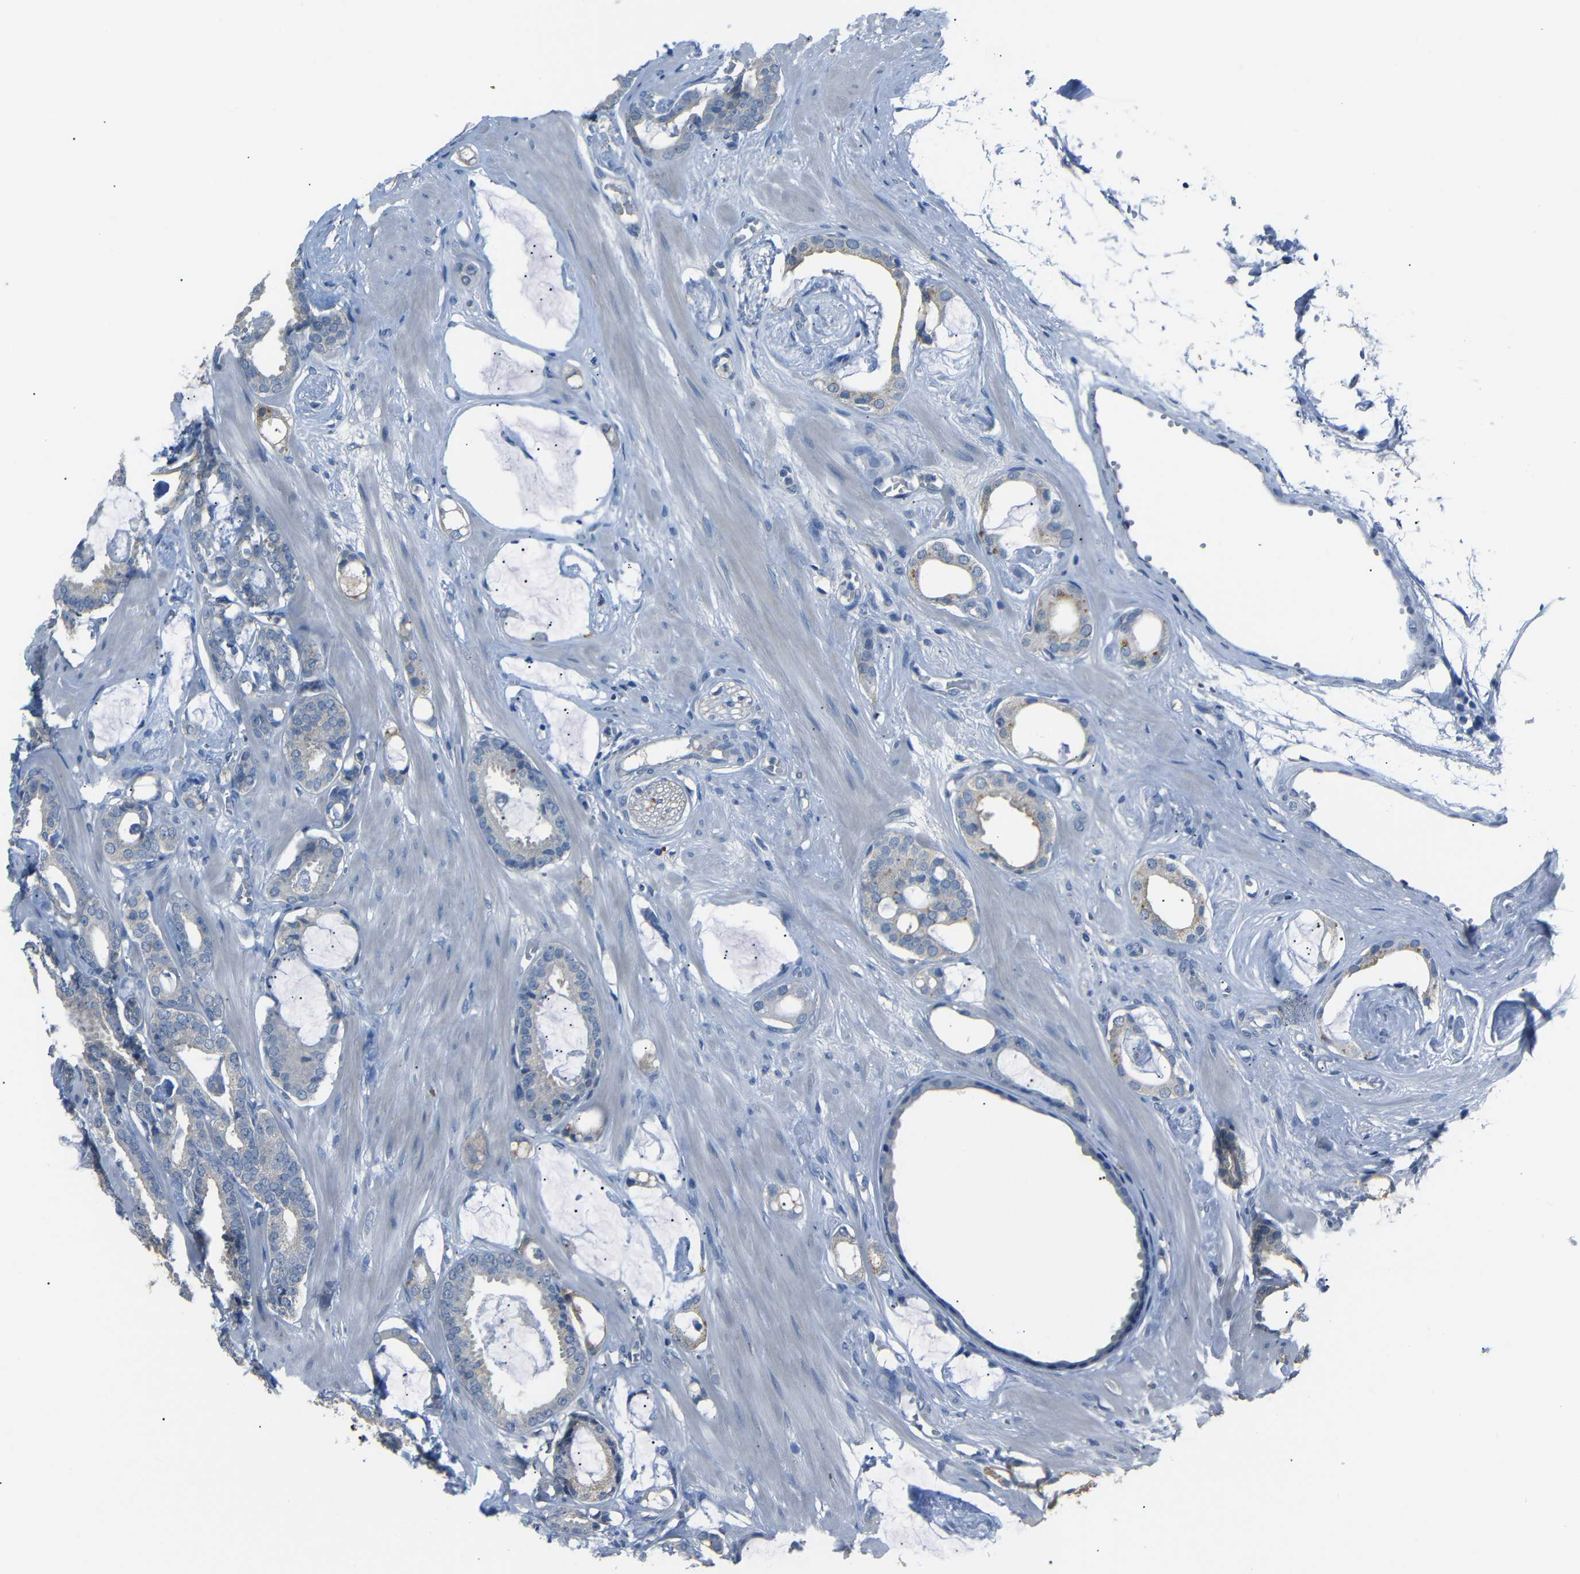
{"staining": {"intensity": "weak", "quantity": "<25%", "location": "cytoplasmic/membranous"}, "tissue": "prostate cancer", "cell_type": "Tumor cells", "image_type": "cancer", "snomed": [{"axis": "morphology", "description": "Adenocarcinoma, Low grade"}, {"axis": "topography", "description": "Prostate"}], "caption": "Immunohistochemistry (IHC) of prostate adenocarcinoma (low-grade) reveals no staining in tumor cells.", "gene": "C6orf89", "patient": {"sex": "male", "age": 53}}